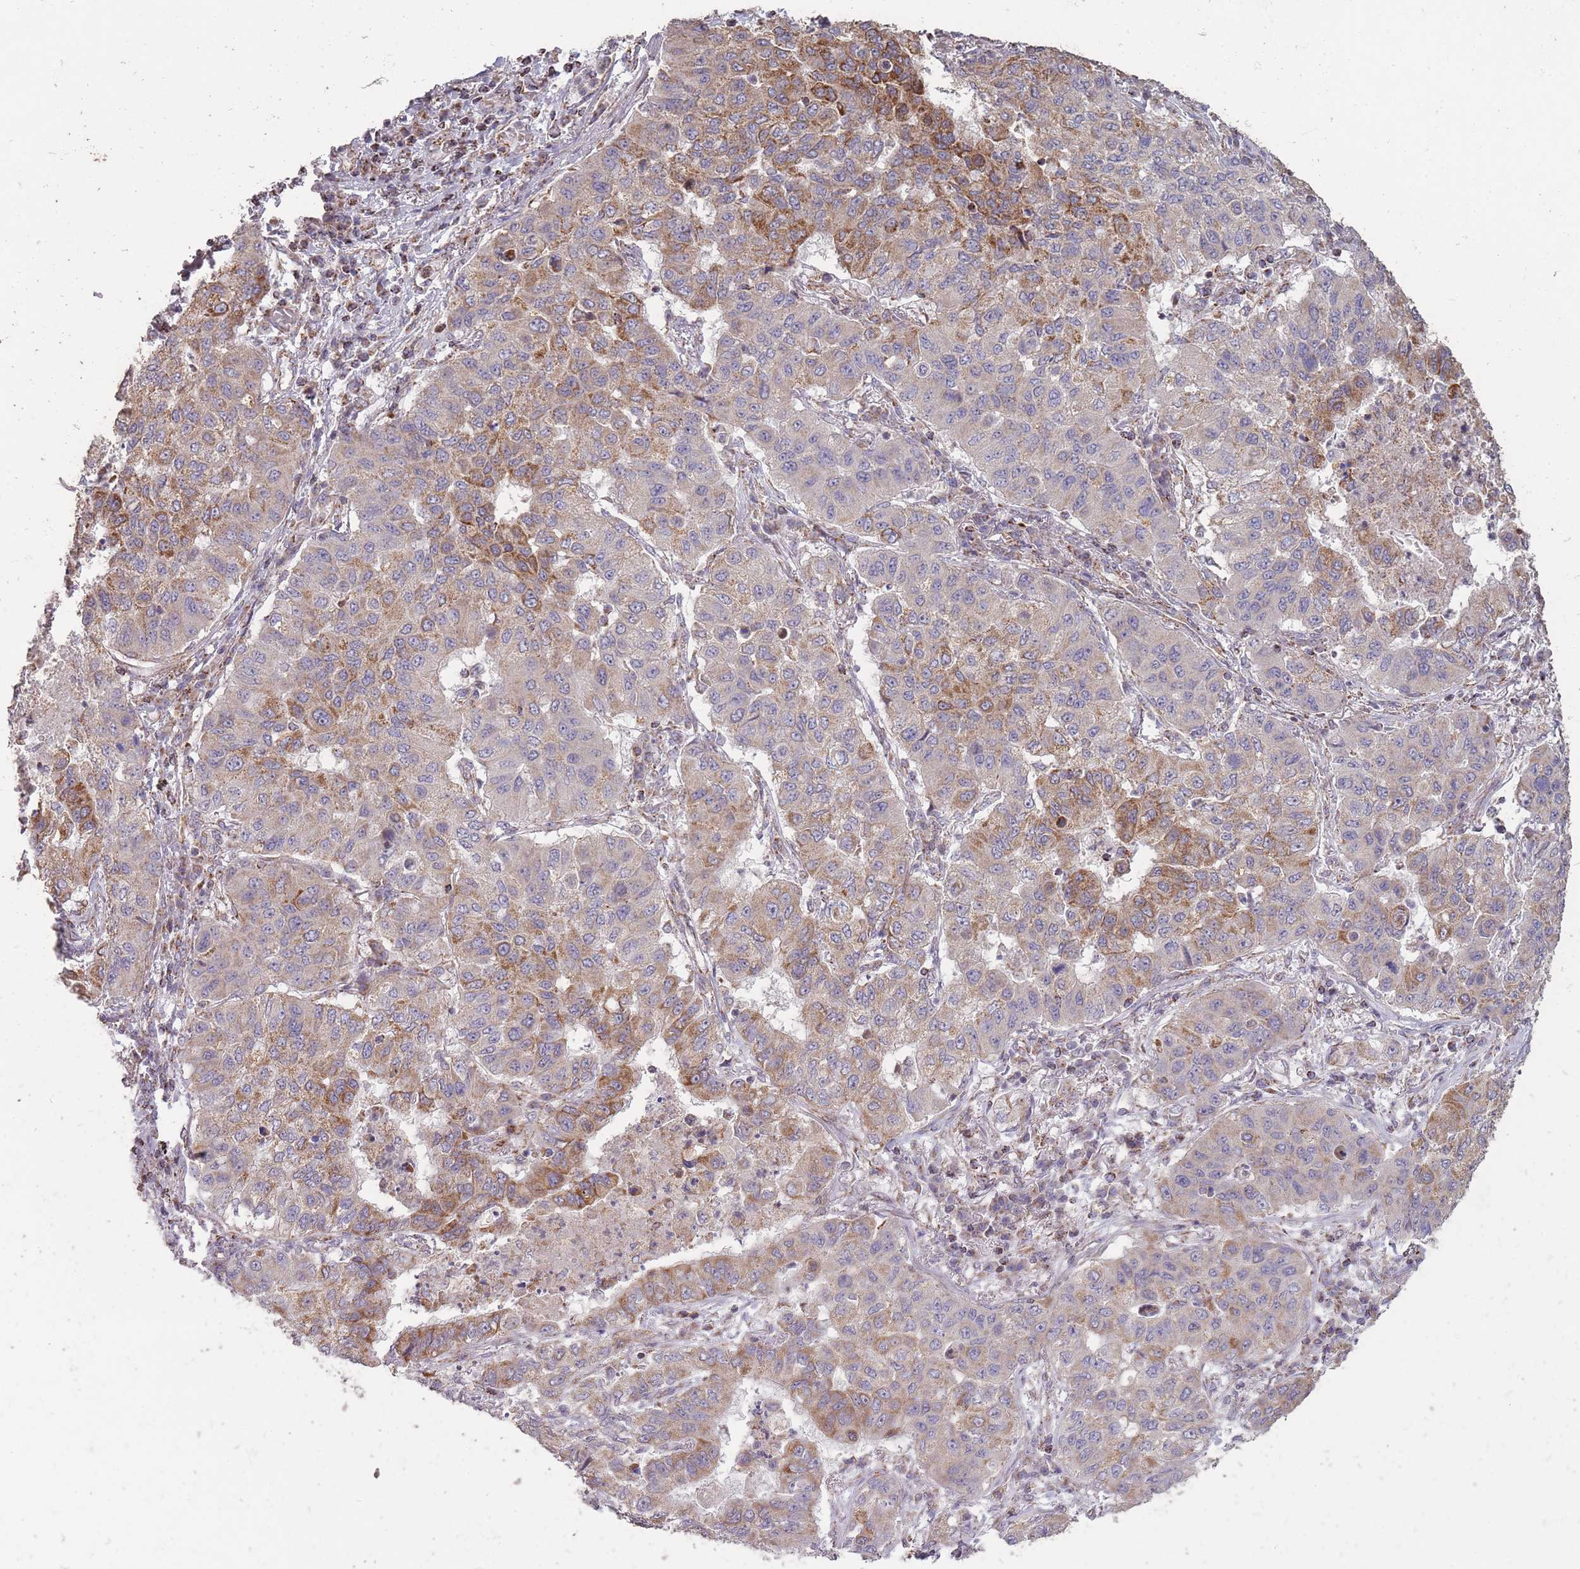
{"staining": {"intensity": "strong", "quantity": "25%-75%", "location": "cytoplasmic/membranous"}, "tissue": "lung cancer", "cell_type": "Tumor cells", "image_type": "cancer", "snomed": [{"axis": "morphology", "description": "Squamous cell carcinoma, NOS"}, {"axis": "topography", "description": "Lung"}], "caption": "High-power microscopy captured an IHC micrograph of squamous cell carcinoma (lung), revealing strong cytoplasmic/membranous staining in approximately 25%-75% of tumor cells.", "gene": "CNOT8", "patient": {"sex": "male", "age": 74}}